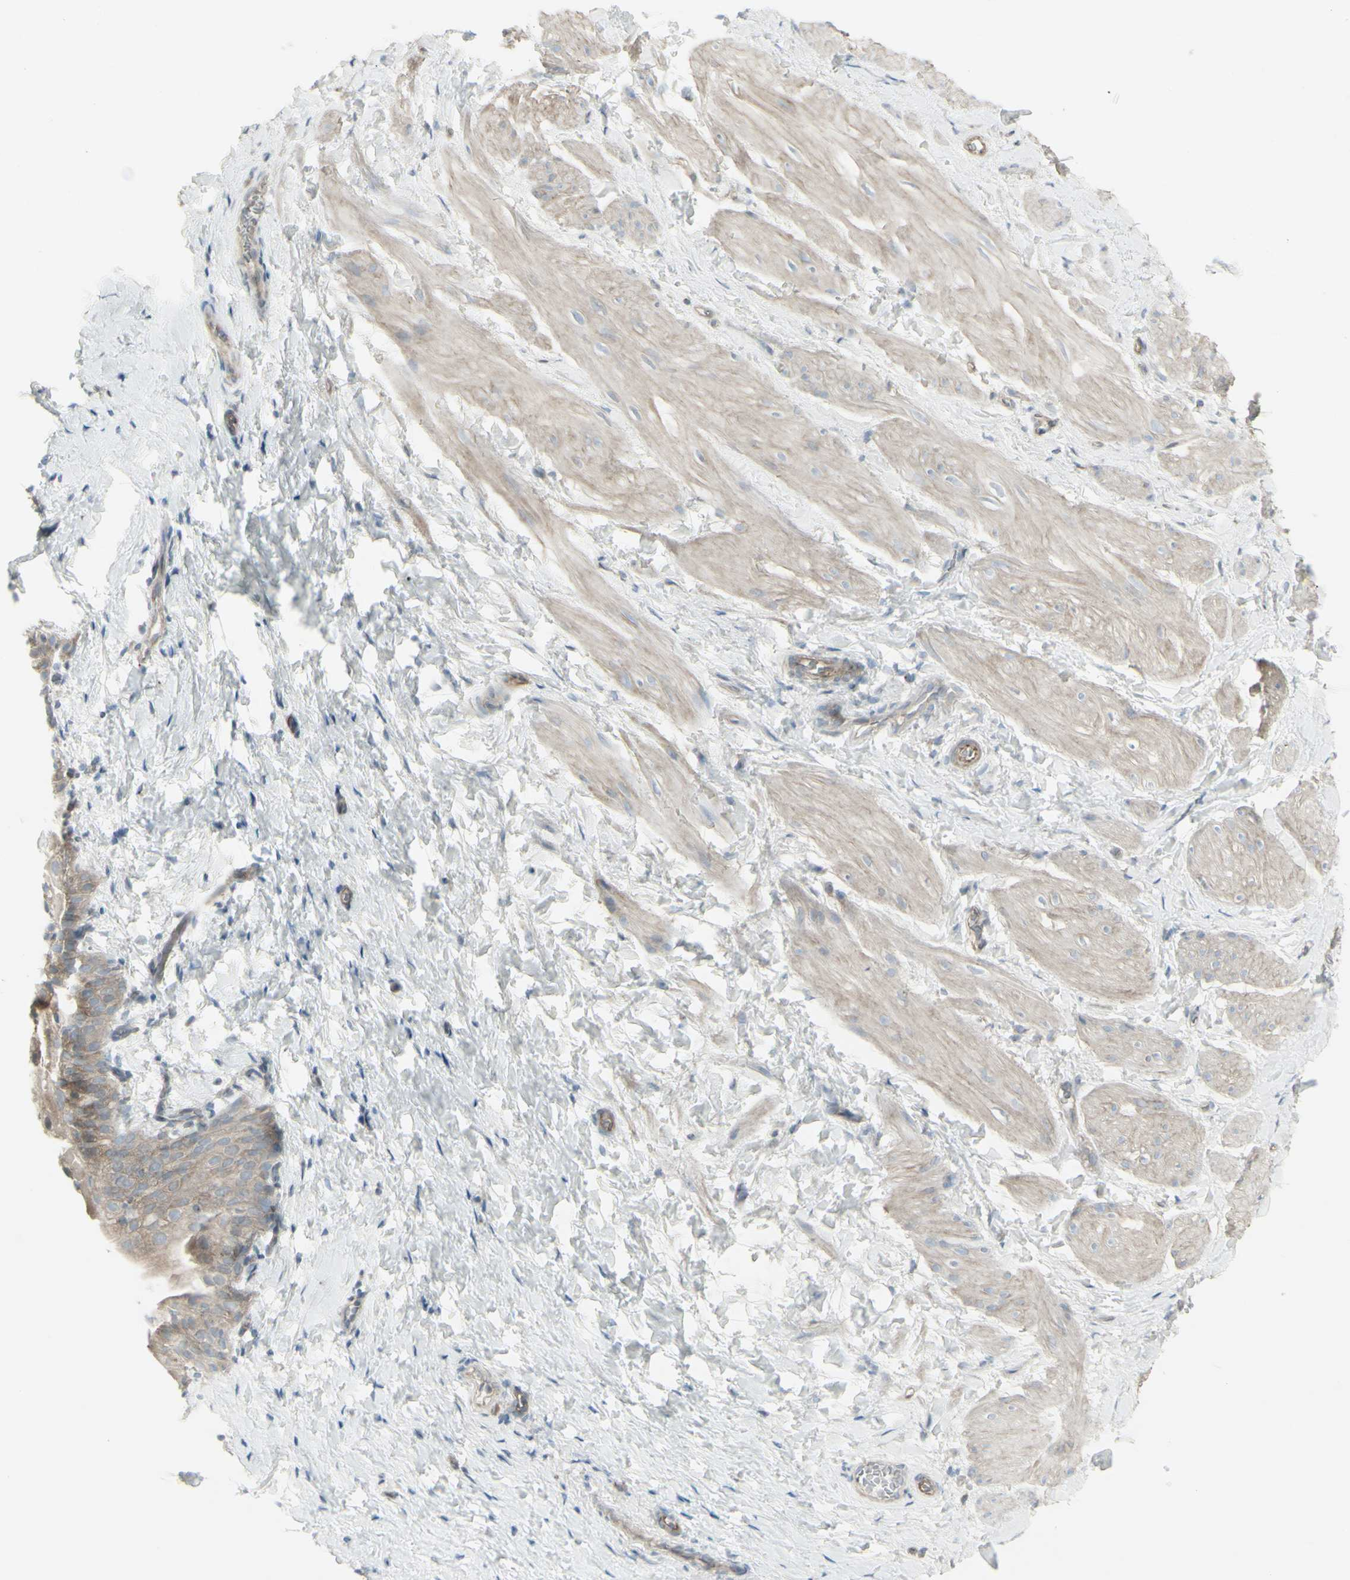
{"staining": {"intensity": "moderate", "quantity": ">75%", "location": "cytoplasmic/membranous"}, "tissue": "smooth muscle", "cell_type": "Smooth muscle cells", "image_type": "normal", "snomed": [{"axis": "morphology", "description": "Normal tissue, NOS"}, {"axis": "topography", "description": "Smooth muscle"}], "caption": "Protein analysis of normal smooth muscle demonstrates moderate cytoplasmic/membranous positivity in about >75% of smooth muscle cells. (DAB IHC with brightfield microscopy, high magnification).", "gene": "GALNT6", "patient": {"sex": "male", "age": 16}}